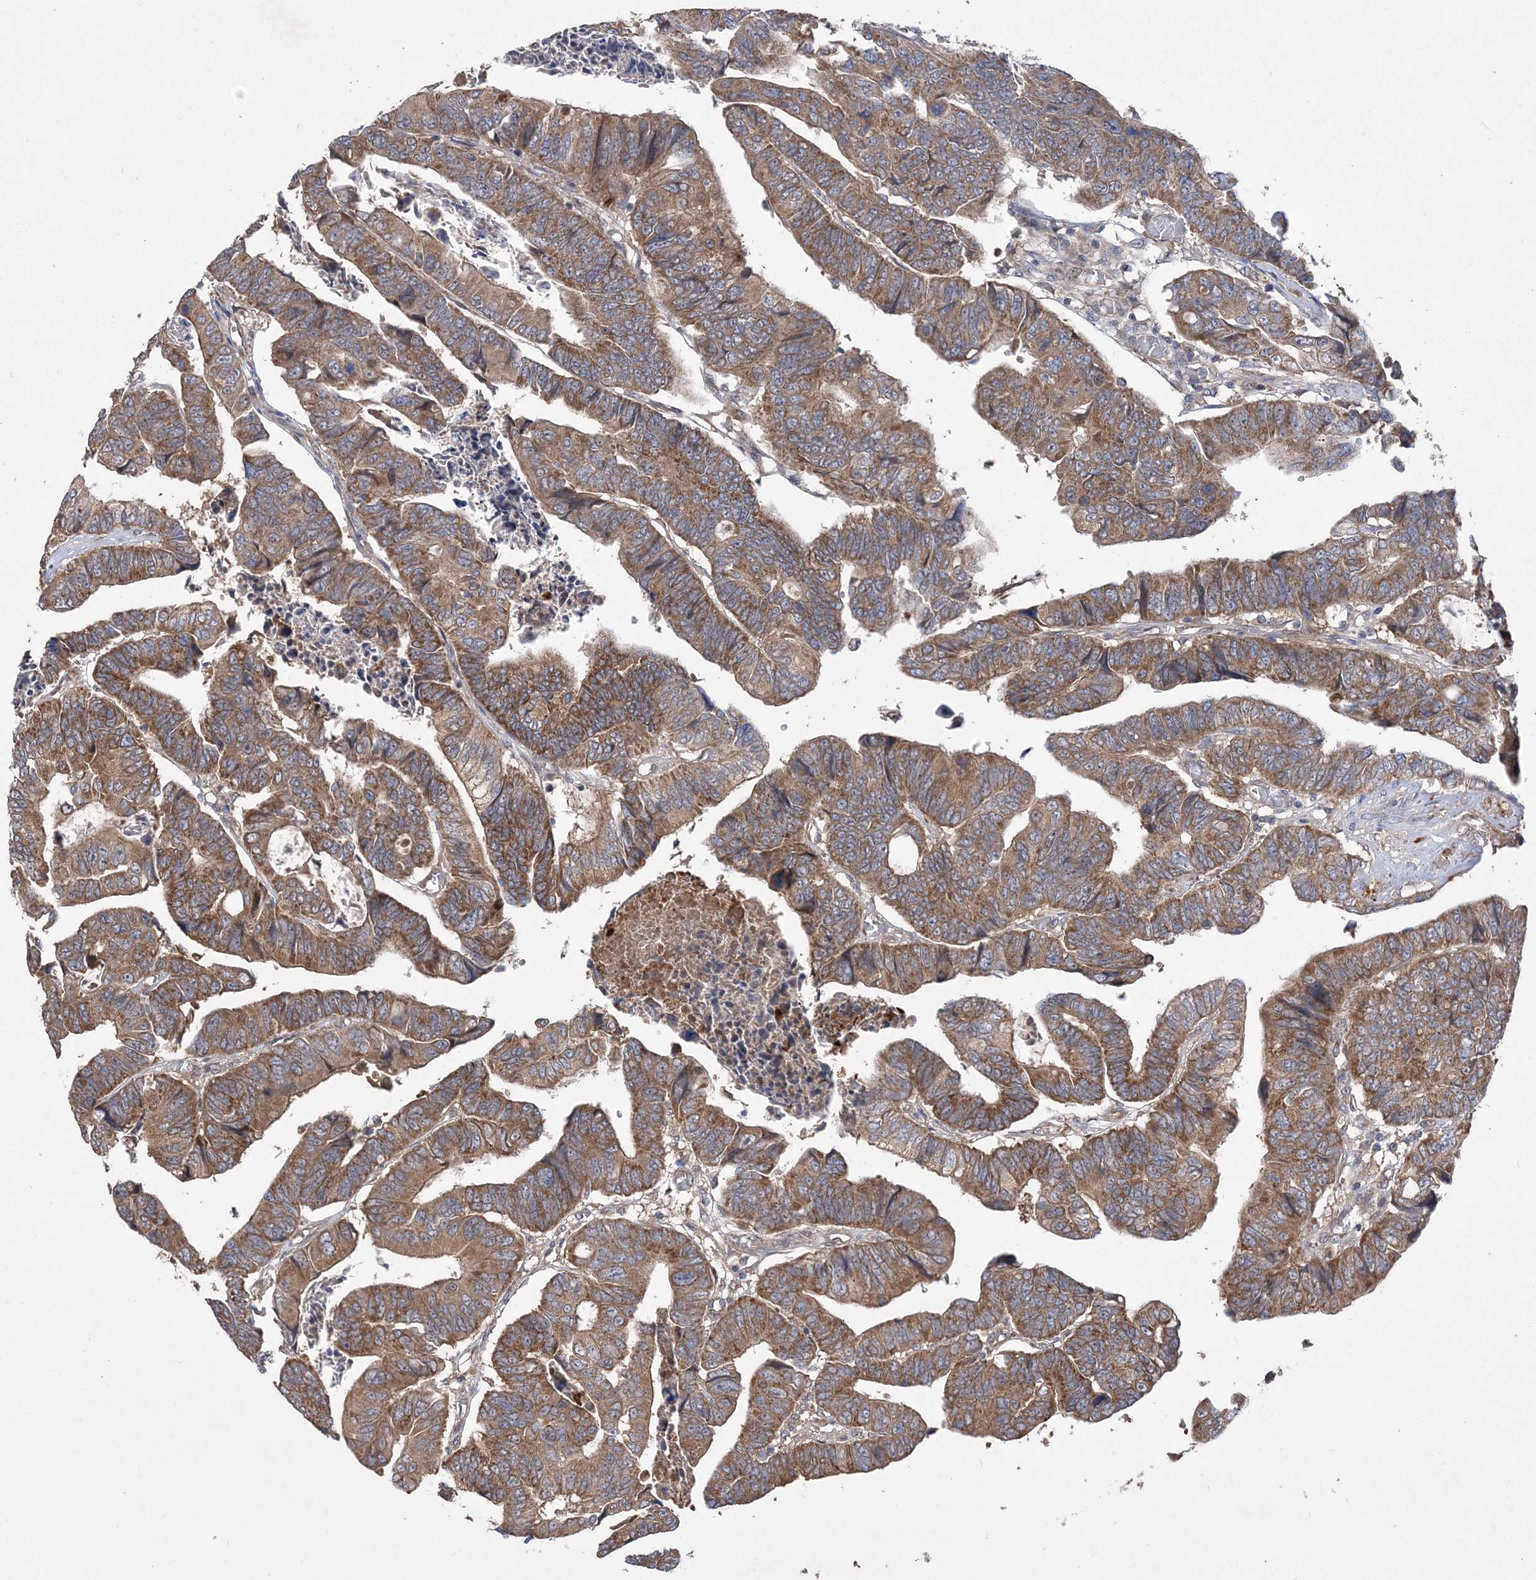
{"staining": {"intensity": "moderate", "quantity": ">75%", "location": "cytoplasmic/membranous"}, "tissue": "colorectal cancer", "cell_type": "Tumor cells", "image_type": "cancer", "snomed": [{"axis": "morphology", "description": "Adenocarcinoma, NOS"}, {"axis": "topography", "description": "Rectum"}], "caption": "The histopathology image shows a brown stain indicating the presence of a protein in the cytoplasmic/membranous of tumor cells in colorectal adenocarcinoma.", "gene": "MTRF1L", "patient": {"sex": "female", "age": 65}}